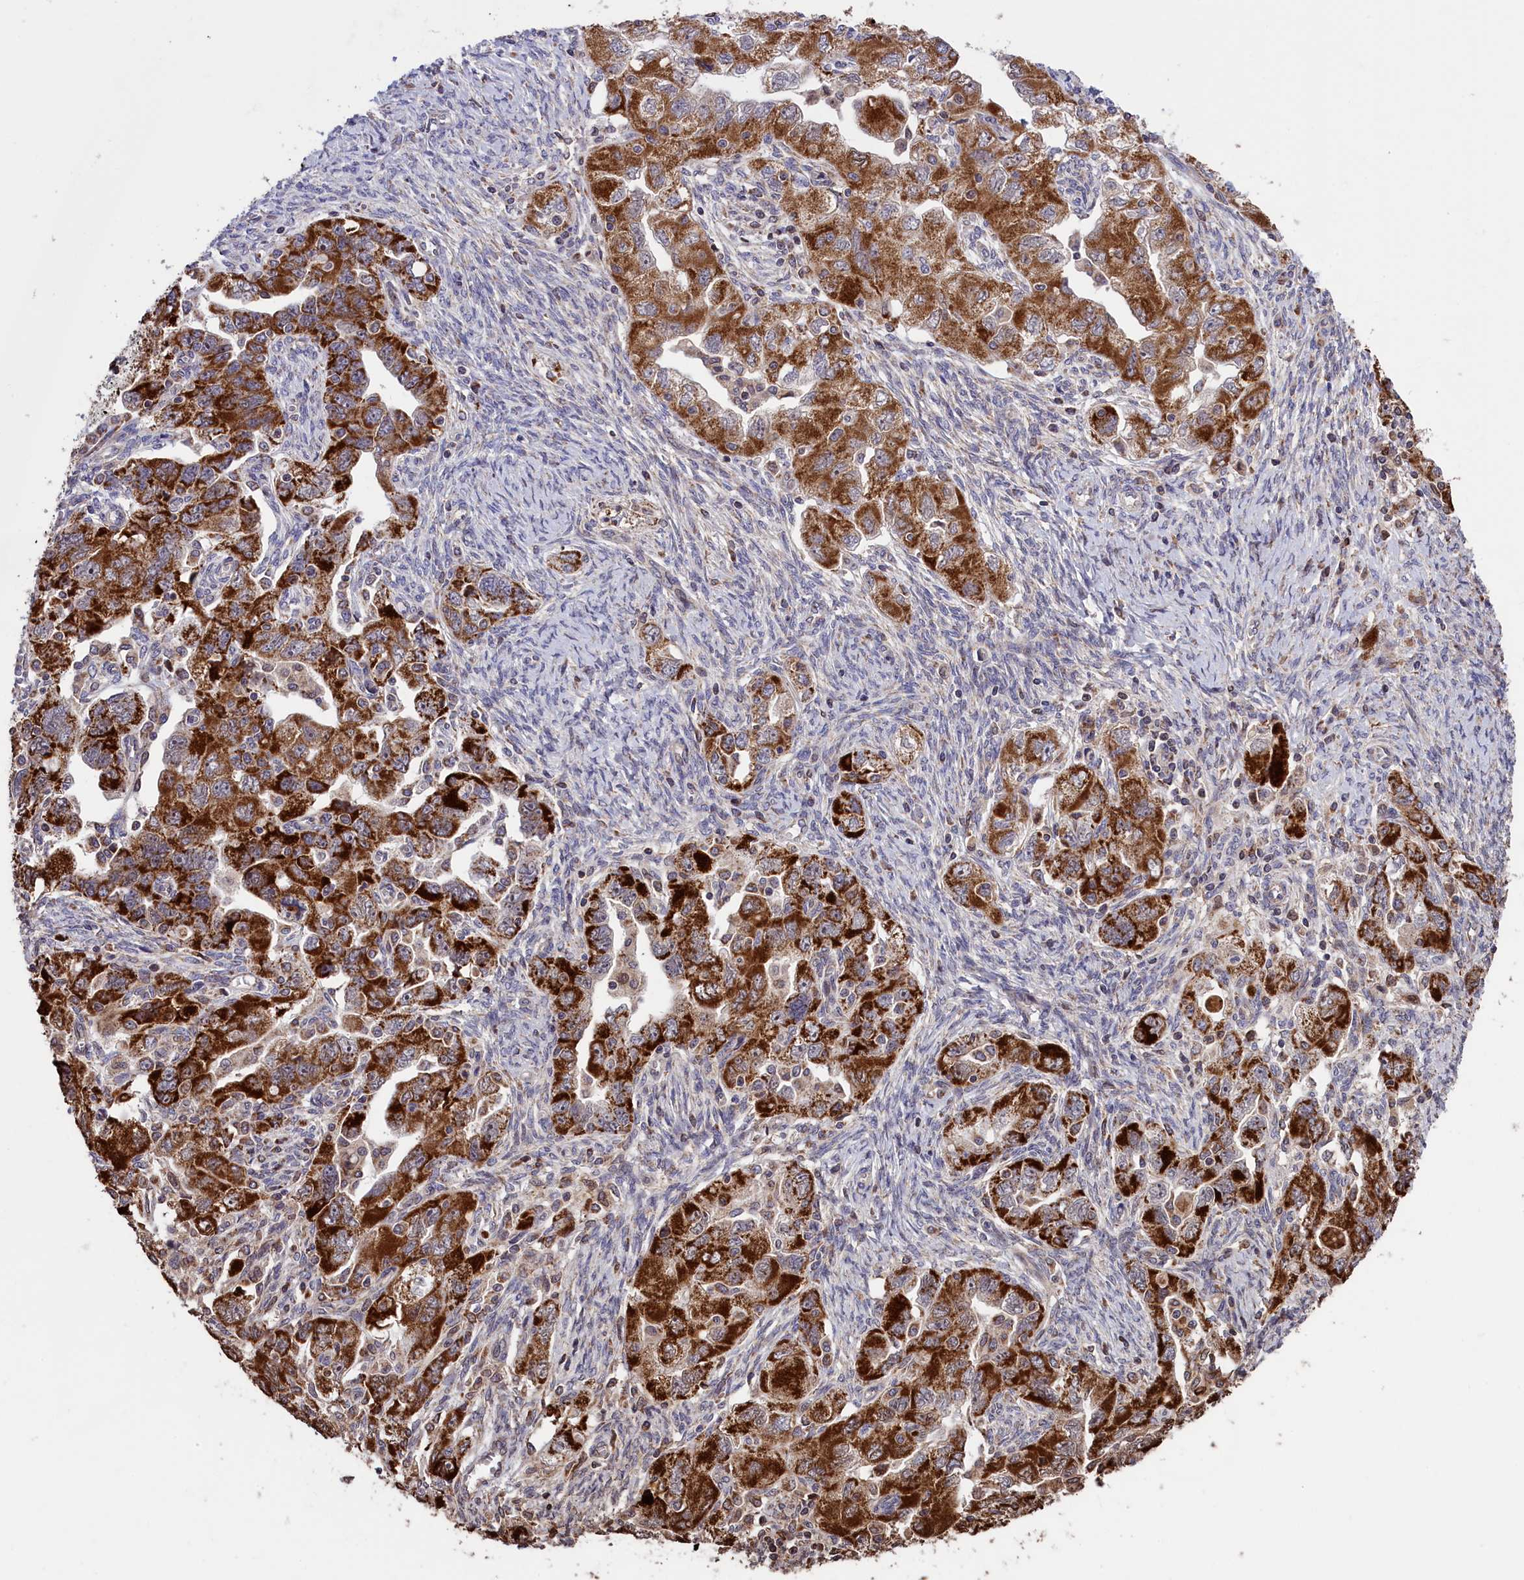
{"staining": {"intensity": "strong", "quantity": ">75%", "location": "cytoplasmic/membranous"}, "tissue": "ovarian cancer", "cell_type": "Tumor cells", "image_type": "cancer", "snomed": [{"axis": "morphology", "description": "Carcinoma, NOS"}, {"axis": "morphology", "description": "Cystadenocarcinoma, serous, NOS"}, {"axis": "topography", "description": "Ovary"}], "caption": "IHC photomicrograph of ovarian serous cystadenocarcinoma stained for a protein (brown), which reveals high levels of strong cytoplasmic/membranous positivity in approximately >75% of tumor cells.", "gene": "TIMM44", "patient": {"sex": "female", "age": 69}}